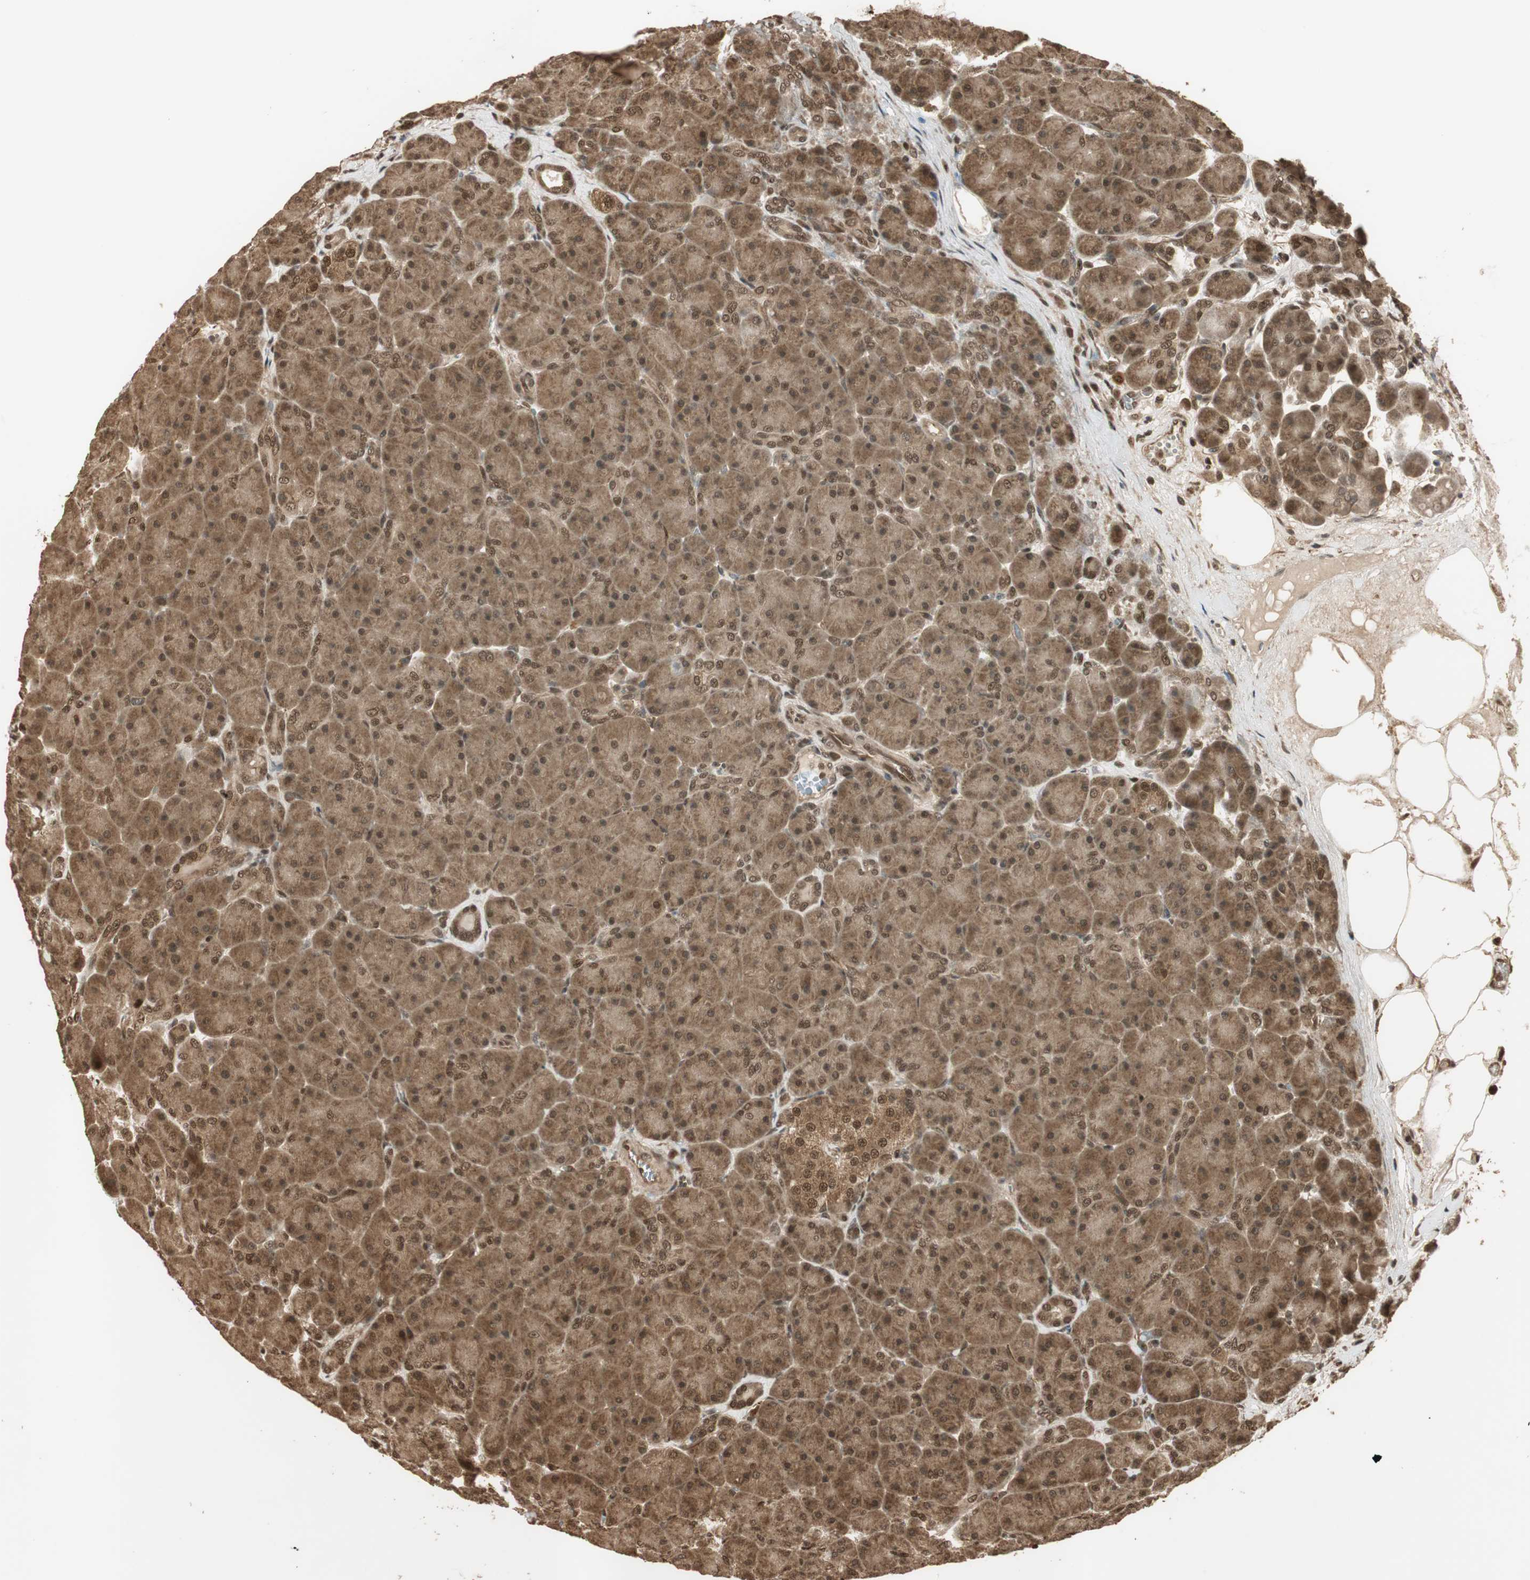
{"staining": {"intensity": "strong", "quantity": ">75%", "location": "cytoplasmic/membranous,nuclear"}, "tissue": "pancreas", "cell_type": "Exocrine glandular cells", "image_type": "normal", "snomed": [{"axis": "morphology", "description": "Normal tissue, NOS"}, {"axis": "topography", "description": "Pancreas"}], "caption": "Protein staining of benign pancreas demonstrates strong cytoplasmic/membranous,nuclear staining in approximately >75% of exocrine glandular cells. The protein of interest is shown in brown color, while the nuclei are stained blue.", "gene": "RPA3", "patient": {"sex": "male", "age": 66}}